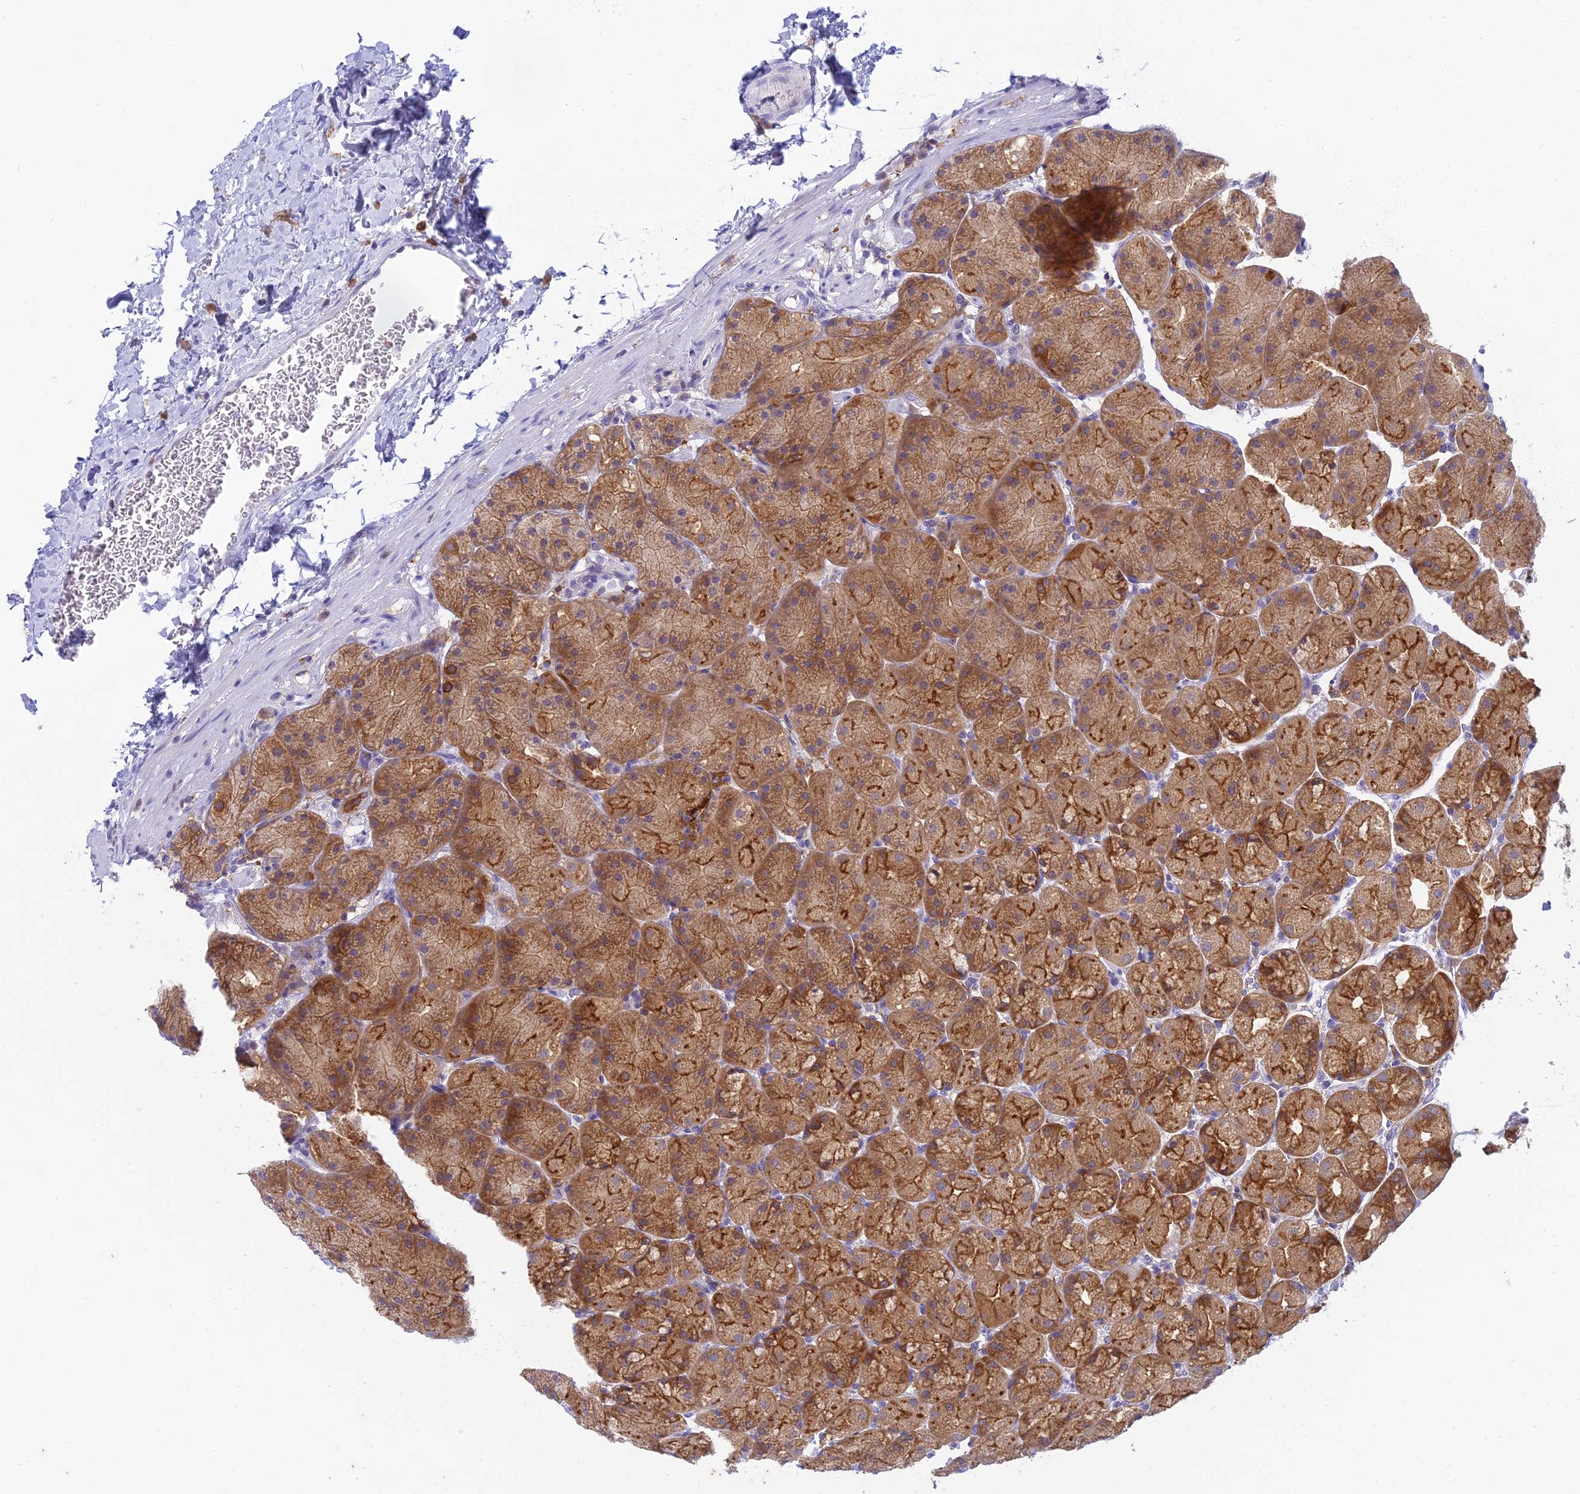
{"staining": {"intensity": "strong", "quantity": ">75%", "location": "cytoplasmic/membranous"}, "tissue": "stomach", "cell_type": "Glandular cells", "image_type": "normal", "snomed": [{"axis": "morphology", "description": "Normal tissue, NOS"}, {"axis": "topography", "description": "Stomach, upper"}, {"axis": "topography", "description": "Stomach"}], "caption": "Immunohistochemistry of benign human stomach shows high levels of strong cytoplasmic/membranous staining in approximately >75% of glandular cells.", "gene": "UBE2G1", "patient": {"sex": "male", "age": 48}}